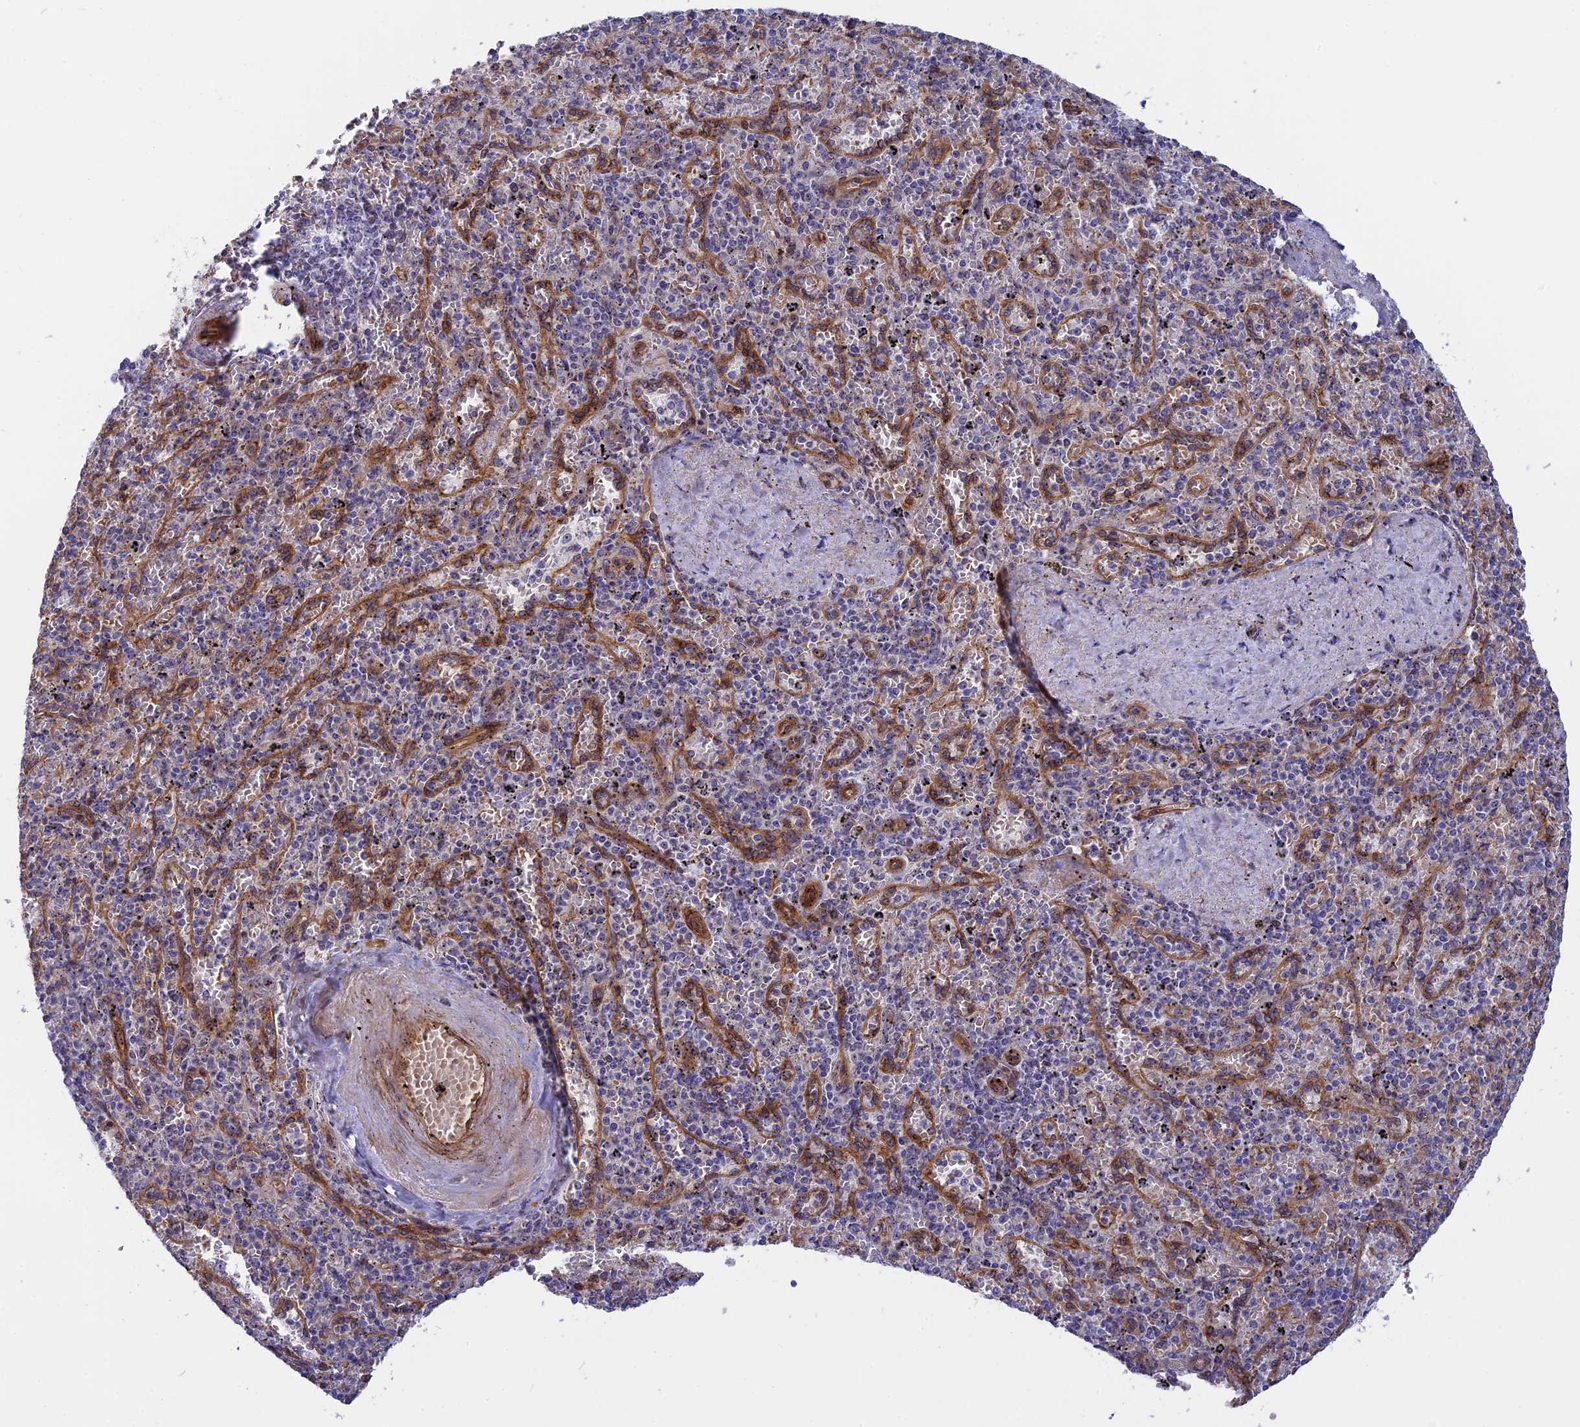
{"staining": {"intensity": "moderate", "quantity": "<25%", "location": "nuclear"}, "tissue": "spleen", "cell_type": "Cells in red pulp", "image_type": "normal", "snomed": [{"axis": "morphology", "description": "Normal tissue, NOS"}, {"axis": "topography", "description": "Spleen"}], "caption": "Immunohistochemical staining of normal human spleen exhibits low levels of moderate nuclear expression in approximately <25% of cells in red pulp. The staining was performed using DAB (3,3'-diaminobenzidine) to visualize the protein expression in brown, while the nuclei were stained in blue with hematoxylin (Magnification: 20x).", "gene": "DBNDD1", "patient": {"sex": "male", "age": 82}}